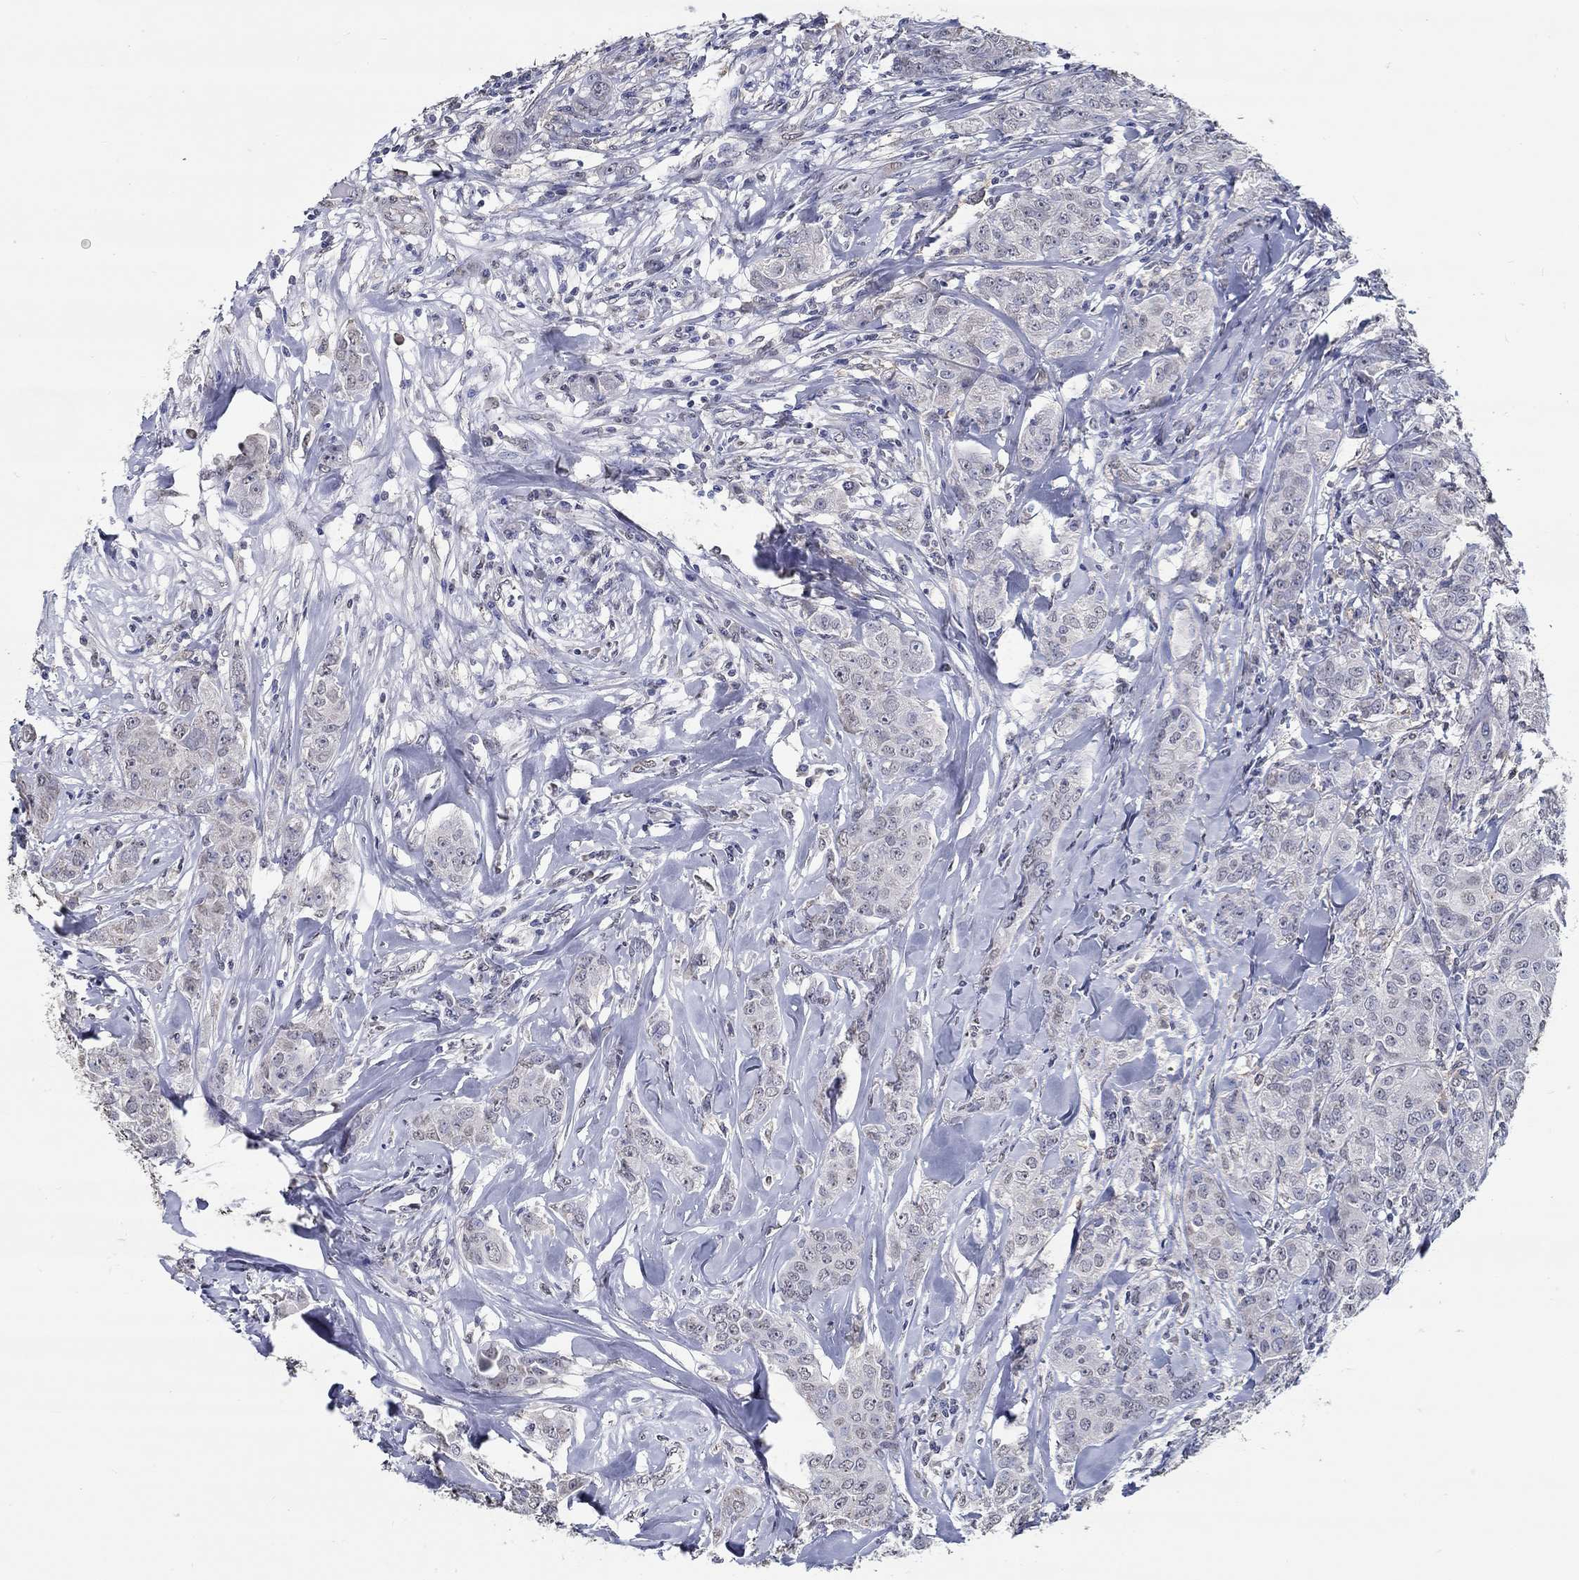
{"staining": {"intensity": "negative", "quantity": "none", "location": "none"}, "tissue": "breast cancer", "cell_type": "Tumor cells", "image_type": "cancer", "snomed": [{"axis": "morphology", "description": "Duct carcinoma"}, {"axis": "topography", "description": "Breast"}], "caption": "Immunohistochemical staining of breast cancer (intraductal carcinoma) demonstrates no significant positivity in tumor cells. (DAB (3,3'-diaminobenzidine) immunohistochemistry (IHC) visualized using brightfield microscopy, high magnification).", "gene": "PDE1B", "patient": {"sex": "female", "age": 43}}